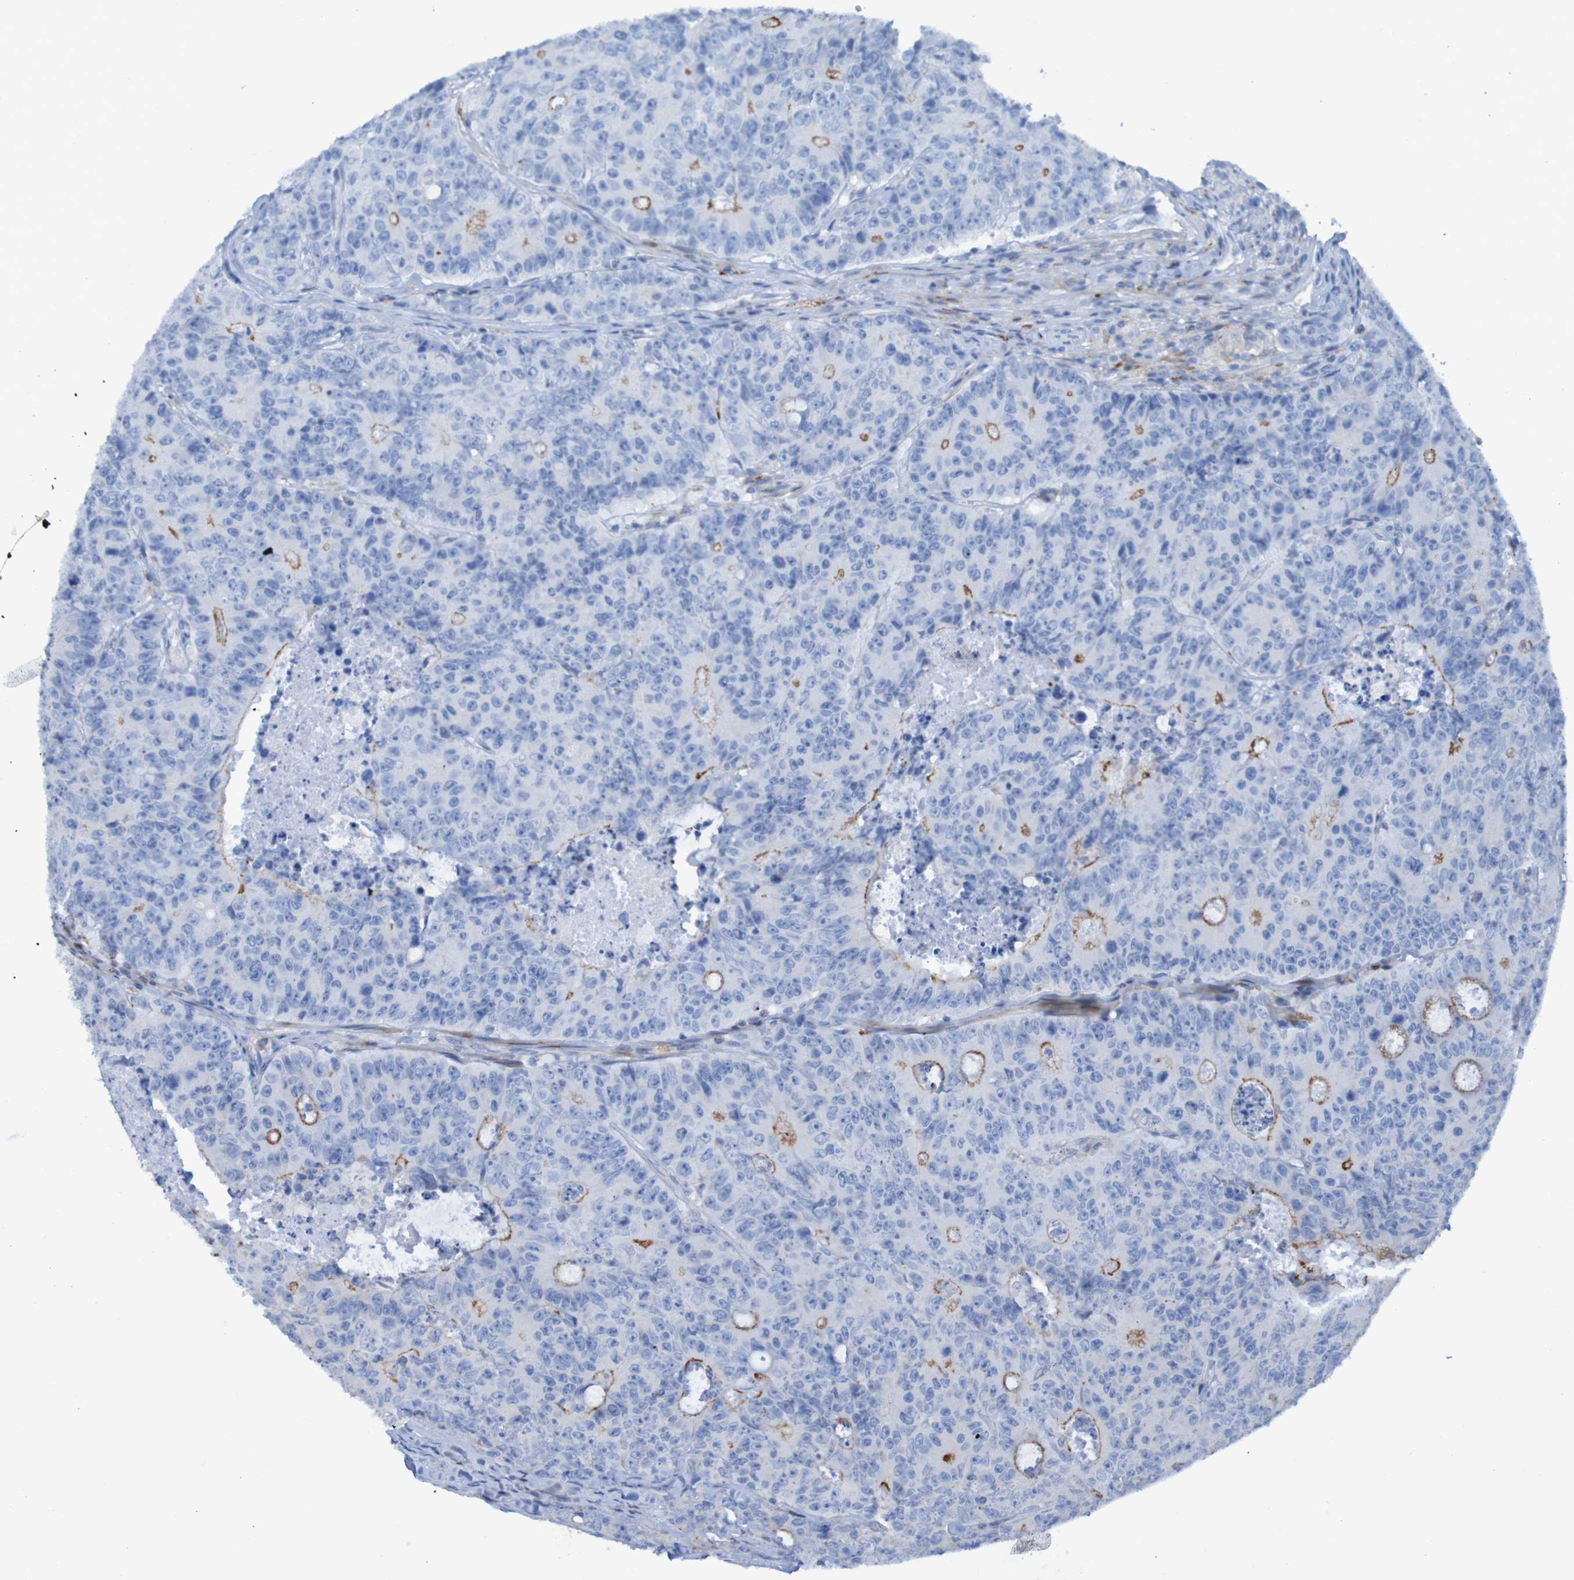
{"staining": {"intensity": "weak", "quantity": "<25%", "location": "cytoplasmic/membranous"}, "tissue": "colorectal cancer", "cell_type": "Tumor cells", "image_type": "cancer", "snomed": [{"axis": "morphology", "description": "Adenocarcinoma, NOS"}, {"axis": "topography", "description": "Colon"}], "caption": "Immunohistochemistry micrograph of neoplastic tissue: human colorectal cancer stained with DAB demonstrates no significant protein positivity in tumor cells.", "gene": "RNF182", "patient": {"sex": "female", "age": 86}}